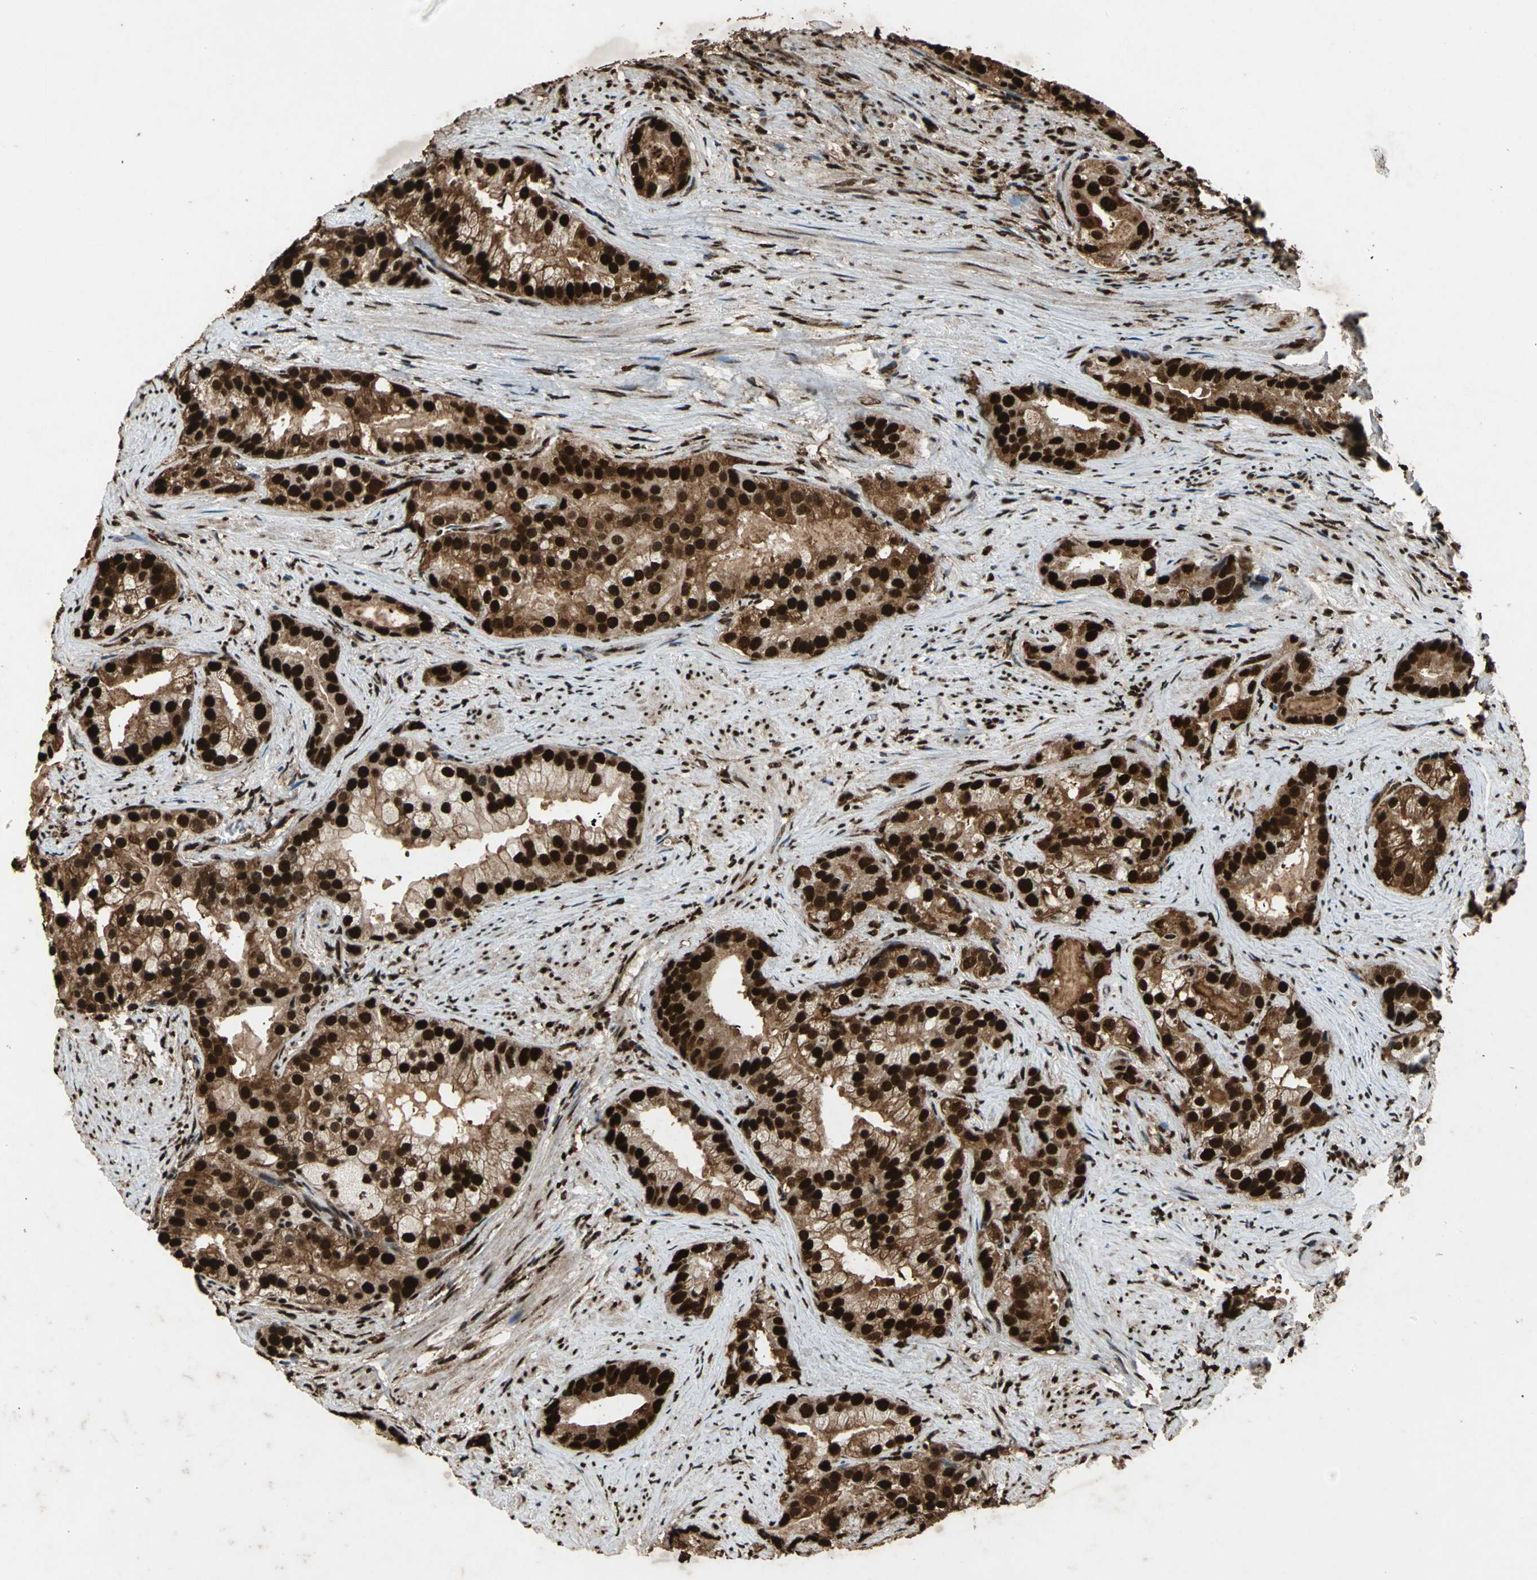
{"staining": {"intensity": "strong", "quantity": ">75%", "location": "cytoplasmic/membranous,nuclear"}, "tissue": "prostate cancer", "cell_type": "Tumor cells", "image_type": "cancer", "snomed": [{"axis": "morphology", "description": "Adenocarcinoma, Low grade"}, {"axis": "topography", "description": "Prostate"}], "caption": "The photomicrograph shows staining of prostate cancer (adenocarcinoma (low-grade)), revealing strong cytoplasmic/membranous and nuclear protein expression (brown color) within tumor cells.", "gene": "ANP32A", "patient": {"sex": "male", "age": 71}}